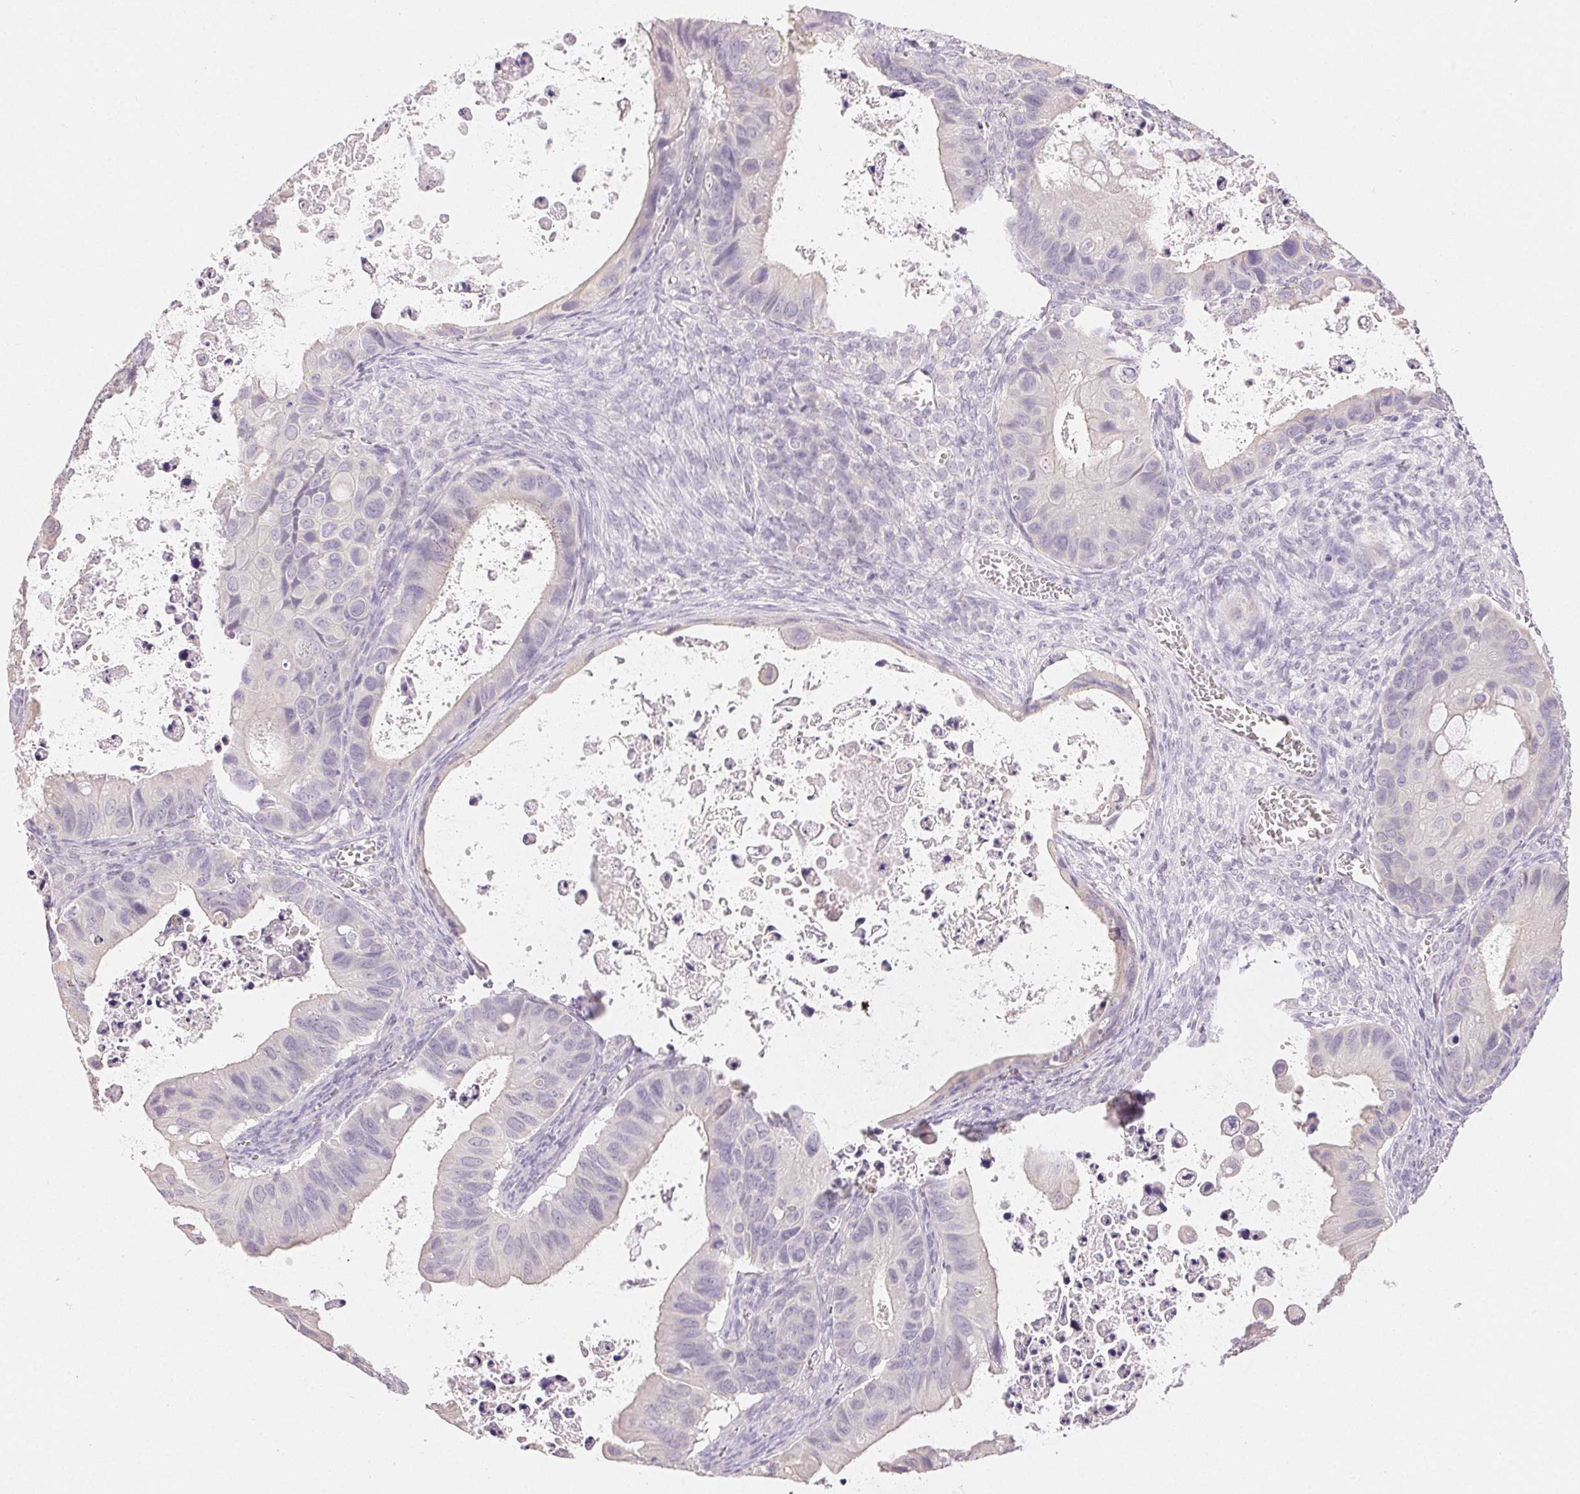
{"staining": {"intensity": "negative", "quantity": "none", "location": "none"}, "tissue": "ovarian cancer", "cell_type": "Tumor cells", "image_type": "cancer", "snomed": [{"axis": "morphology", "description": "Cystadenocarcinoma, mucinous, NOS"}, {"axis": "topography", "description": "Ovary"}], "caption": "Immunohistochemical staining of mucinous cystadenocarcinoma (ovarian) demonstrates no significant positivity in tumor cells.", "gene": "SFTPD", "patient": {"sex": "female", "age": 64}}